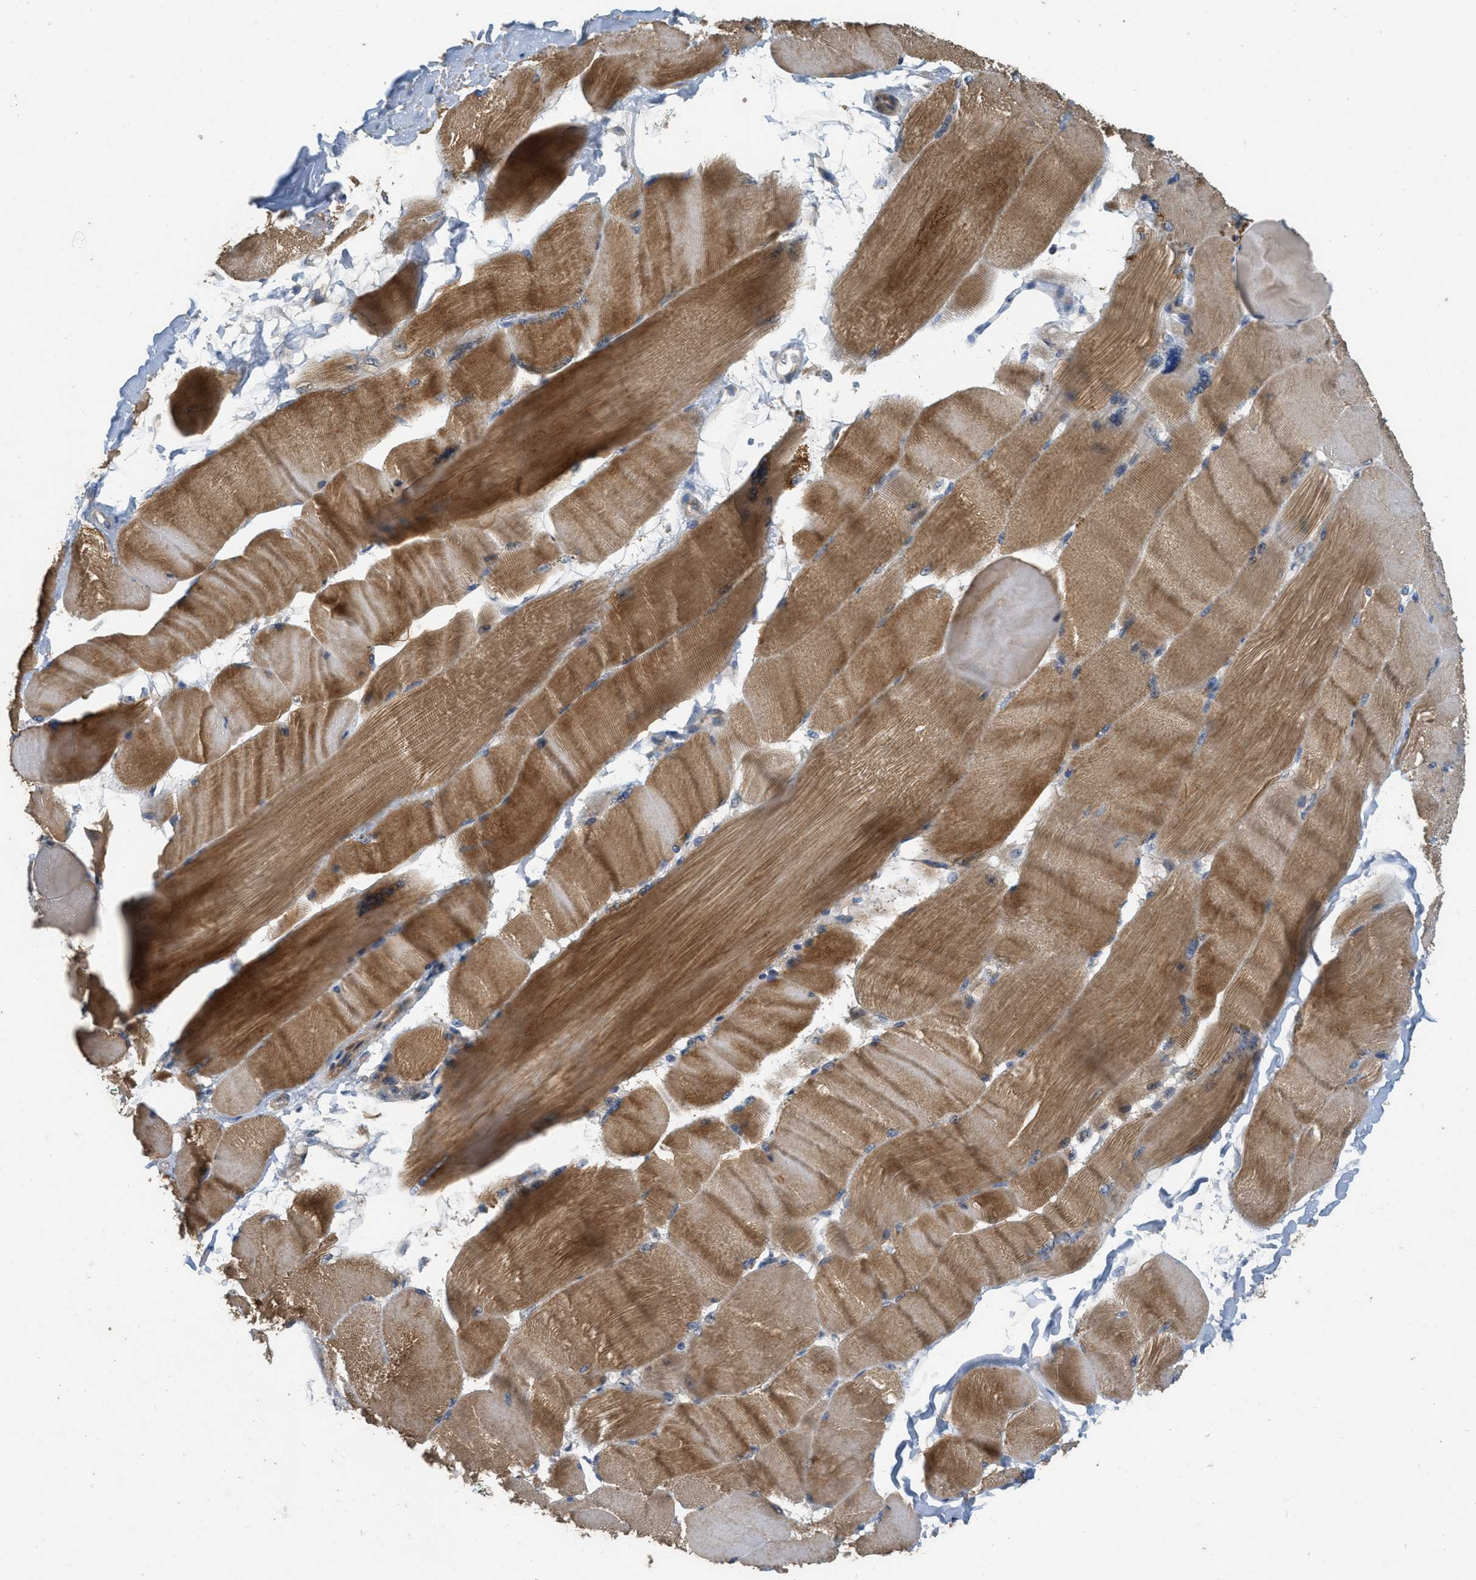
{"staining": {"intensity": "strong", "quantity": ">75%", "location": "cytoplasmic/membranous"}, "tissue": "skeletal muscle", "cell_type": "Myocytes", "image_type": "normal", "snomed": [{"axis": "morphology", "description": "Normal tissue, NOS"}, {"axis": "topography", "description": "Skin"}, {"axis": "topography", "description": "Skeletal muscle"}], "caption": "Protein expression analysis of normal skeletal muscle demonstrates strong cytoplasmic/membranous expression in about >75% of myocytes.", "gene": "MRS2", "patient": {"sex": "male", "age": 83}}